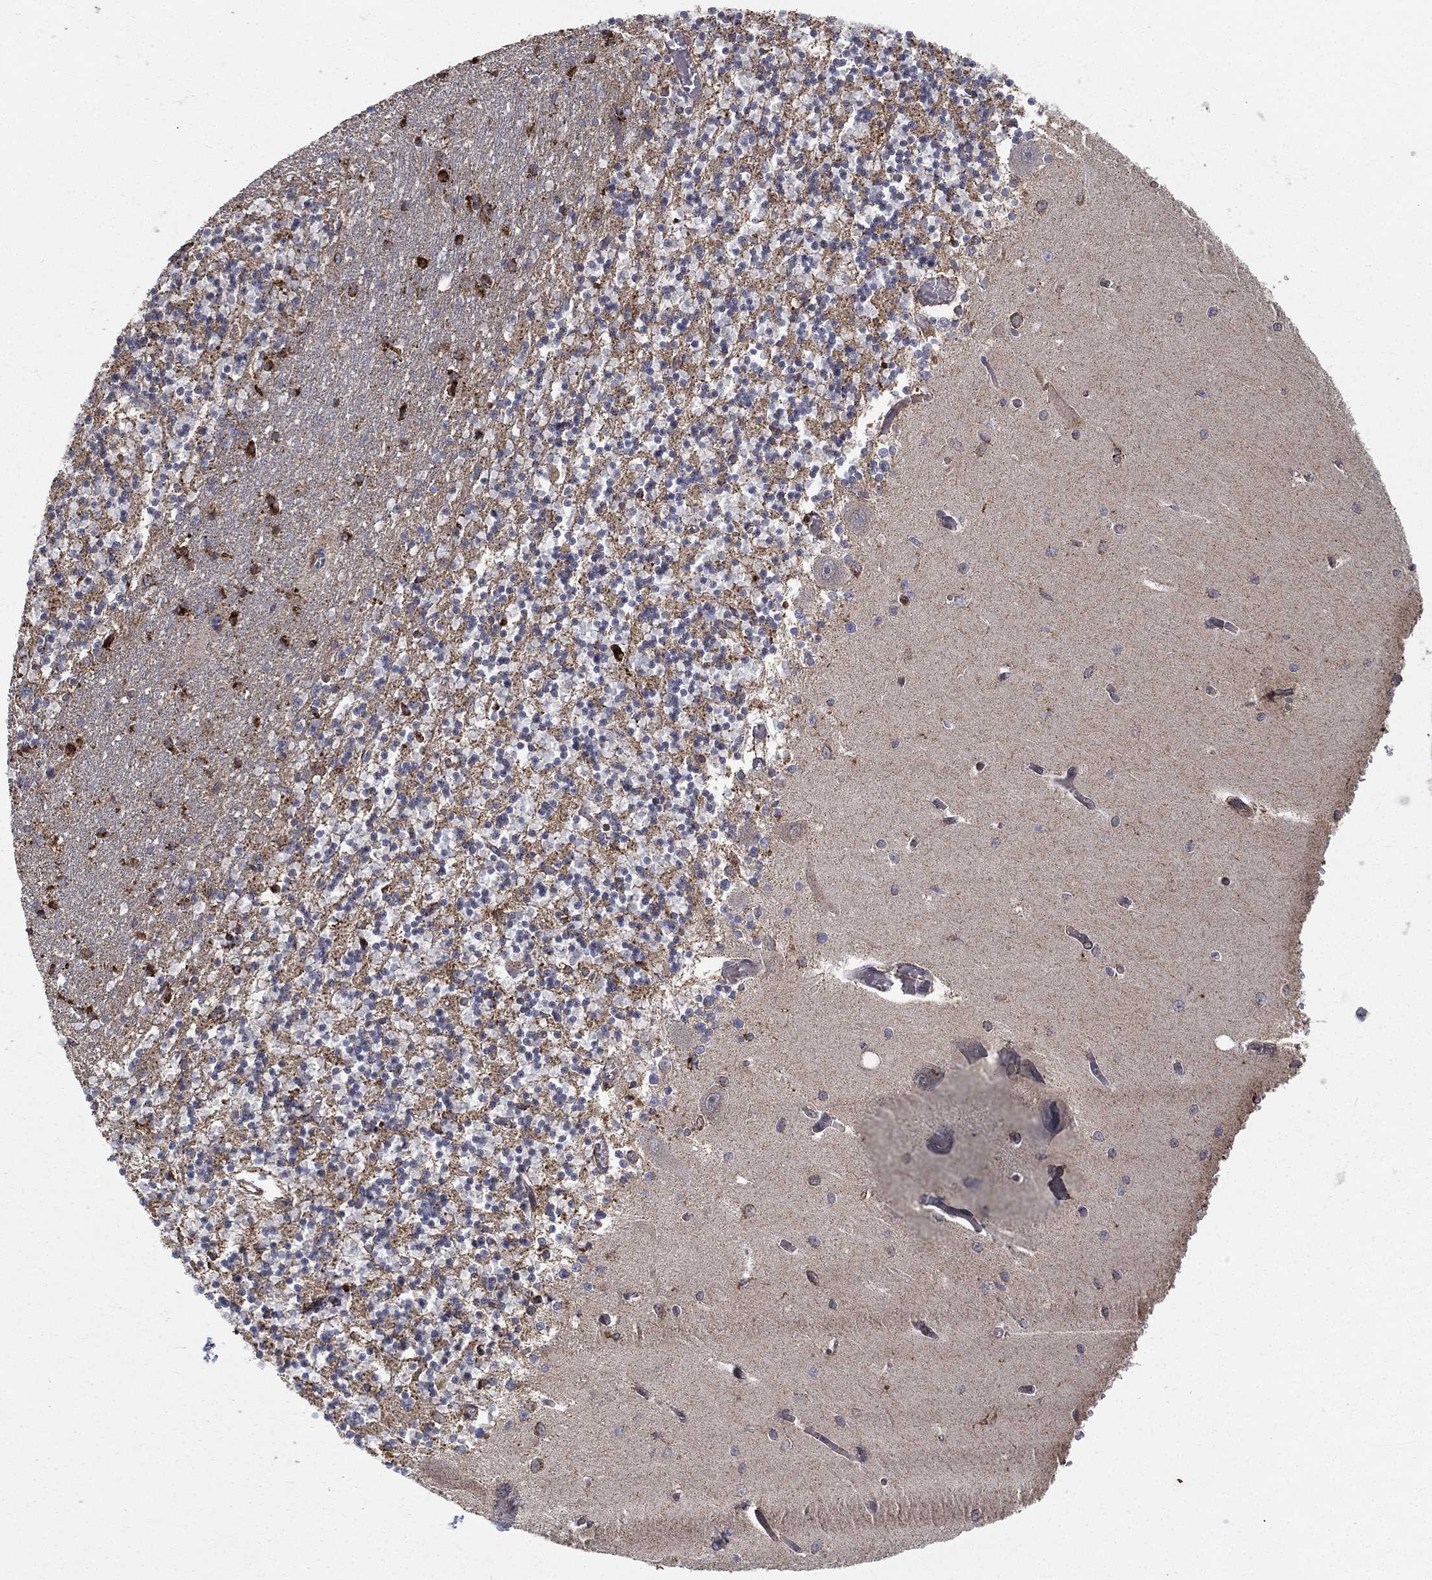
{"staining": {"intensity": "strong", "quantity": "<25%", "location": "cytoplasmic/membranous"}, "tissue": "cerebellum", "cell_type": "Cells in granular layer", "image_type": "normal", "snomed": [{"axis": "morphology", "description": "Normal tissue, NOS"}, {"axis": "topography", "description": "Cerebellum"}], "caption": "IHC photomicrograph of unremarkable cerebellum: human cerebellum stained using IHC demonstrates medium levels of strong protein expression localized specifically in the cytoplasmic/membranous of cells in granular layer, appearing as a cytoplasmic/membranous brown color.", "gene": "RIN3", "patient": {"sex": "female", "age": 64}}